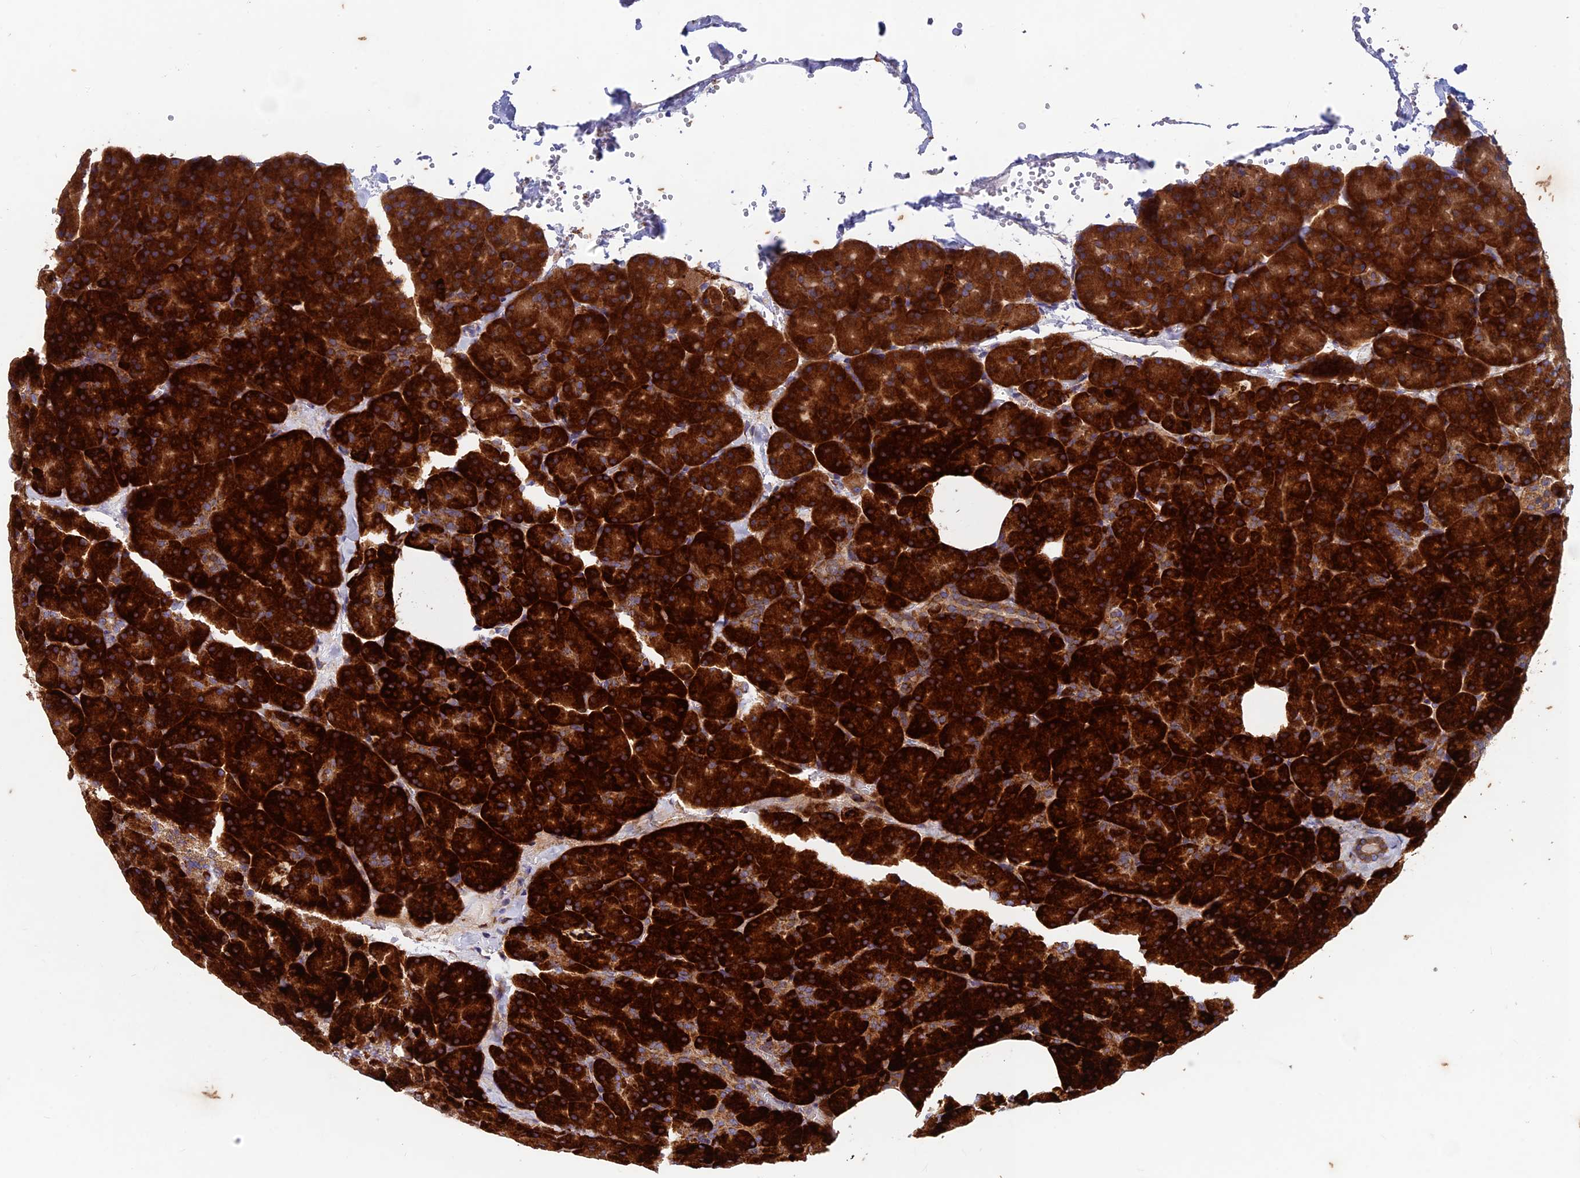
{"staining": {"intensity": "strong", "quantity": ">75%", "location": "cytoplasmic/membranous"}, "tissue": "pancreas", "cell_type": "Exocrine glandular cells", "image_type": "normal", "snomed": [{"axis": "morphology", "description": "Normal tissue, NOS"}, {"axis": "morphology", "description": "Carcinoid, malignant, NOS"}, {"axis": "topography", "description": "Pancreas"}], "caption": "Immunohistochemistry image of unremarkable pancreas: human pancreas stained using immunohistochemistry (IHC) exhibits high levels of strong protein expression localized specifically in the cytoplasmic/membranous of exocrine glandular cells, appearing as a cytoplasmic/membranous brown color.", "gene": "AP4S1", "patient": {"sex": "female", "age": 35}}